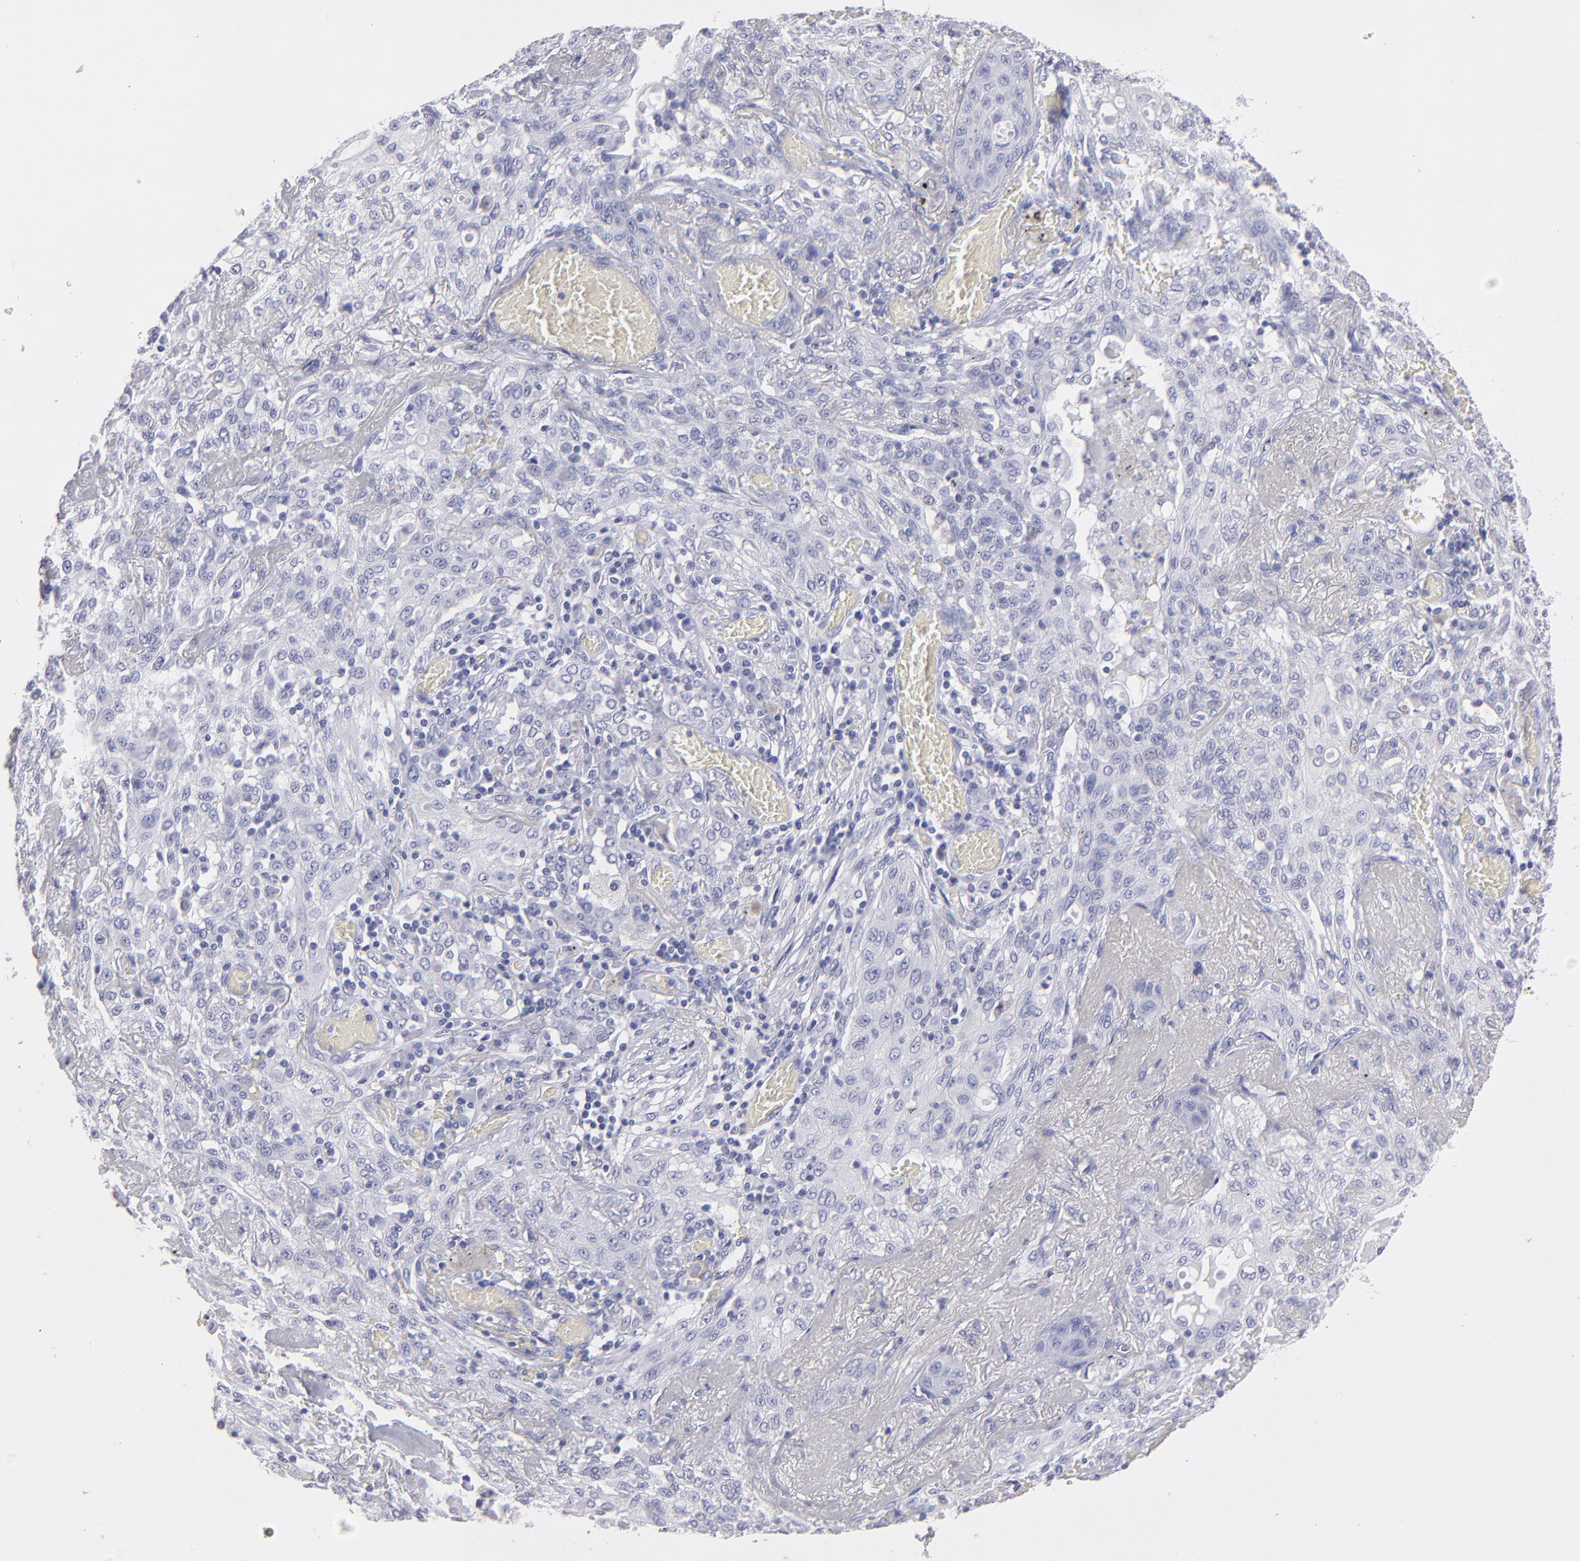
{"staining": {"intensity": "negative", "quantity": "none", "location": "none"}, "tissue": "lung cancer", "cell_type": "Tumor cells", "image_type": "cancer", "snomed": [{"axis": "morphology", "description": "Squamous cell carcinoma, NOS"}, {"axis": "topography", "description": "Lung"}], "caption": "Immunohistochemistry (IHC) image of human lung squamous cell carcinoma stained for a protein (brown), which reveals no positivity in tumor cells. (Stains: DAB (3,3'-diaminobenzidine) immunohistochemistry with hematoxylin counter stain, Microscopy: brightfield microscopy at high magnification).", "gene": "MB", "patient": {"sex": "female", "age": 47}}